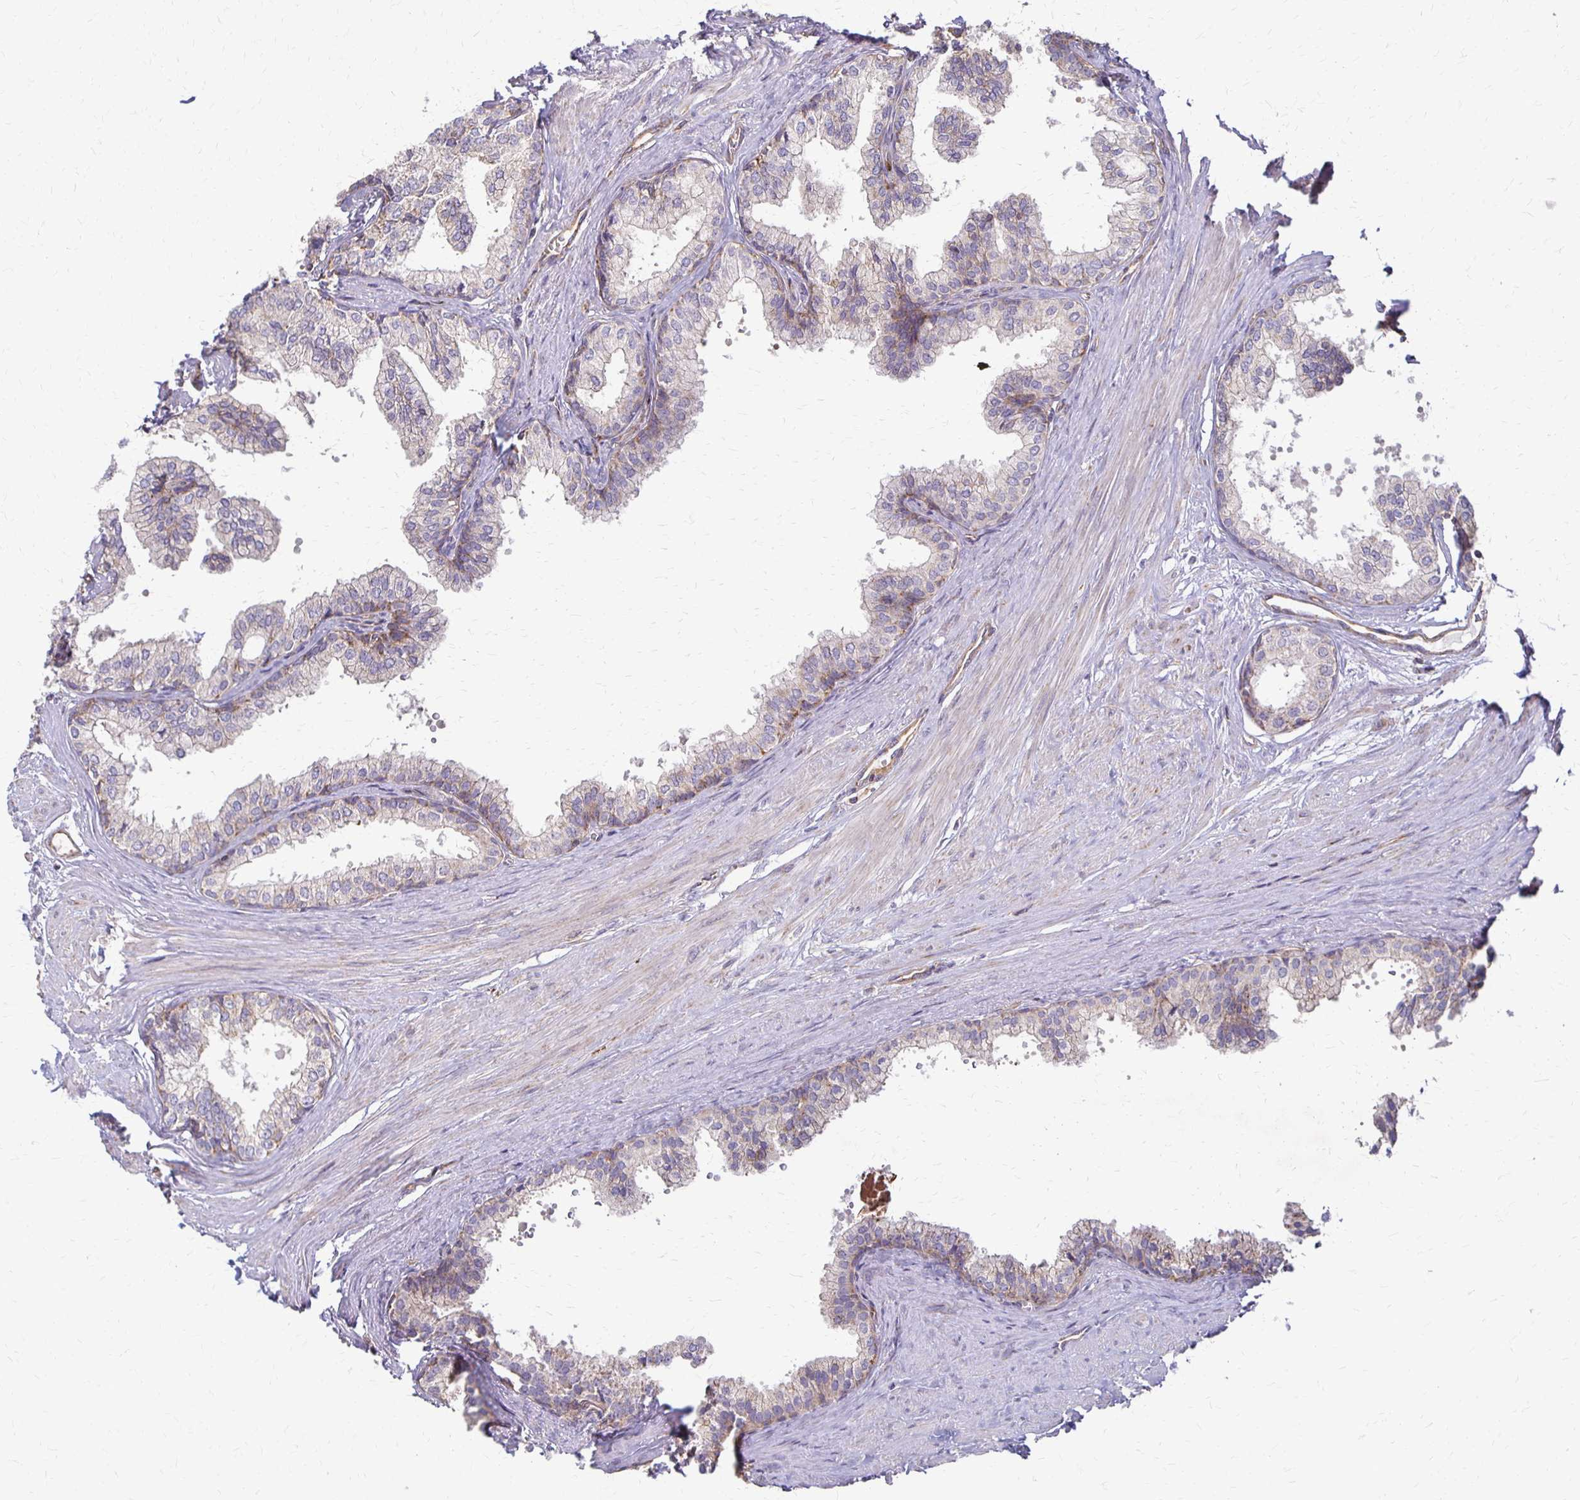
{"staining": {"intensity": "negative", "quantity": "none", "location": "none"}, "tissue": "prostate", "cell_type": "Glandular cells", "image_type": "normal", "snomed": [{"axis": "morphology", "description": "Normal tissue, NOS"}, {"axis": "topography", "description": "Prostate"}, {"axis": "topography", "description": "Peripheral nerve tissue"}], "caption": "Immunohistochemistry (IHC) micrograph of benign prostate stained for a protein (brown), which exhibits no positivity in glandular cells.", "gene": "EIF4EBP2", "patient": {"sex": "male", "age": 55}}